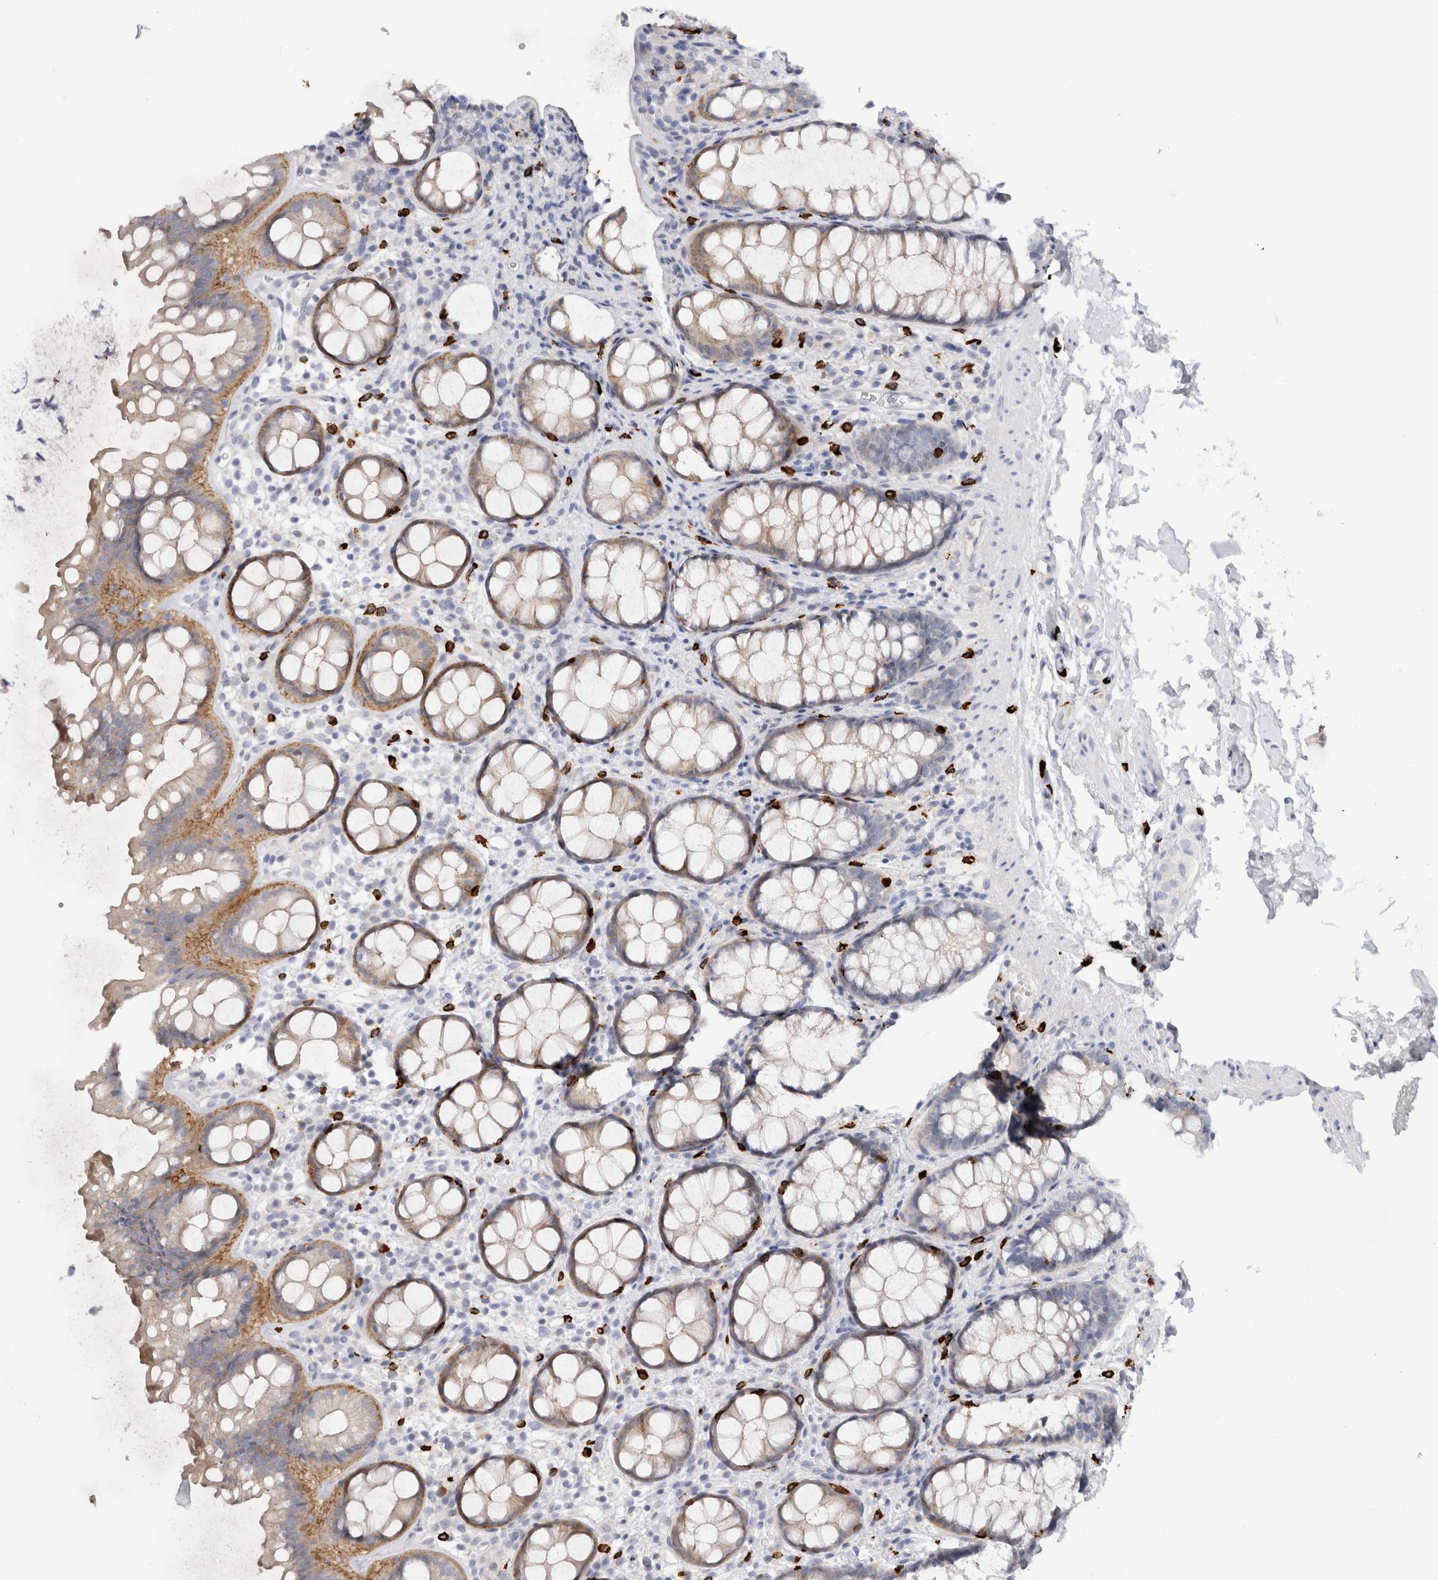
{"staining": {"intensity": "weak", "quantity": "<25%", "location": "cytoplasmic/membranous"}, "tissue": "rectum", "cell_type": "Glandular cells", "image_type": "normal", "snomed": [{"axis": "morphology", "description": "Normal tissue, NOS"}, {"axis": "topography", "description": "Rectum"}], "caption": "DAB immunohistochemical staining of normal human rectum shows no significant staining in glandular cells. Nuclei are stained in blue.", "gene": "SPINK2", "patient": {"sex": "female", "age": 65}}